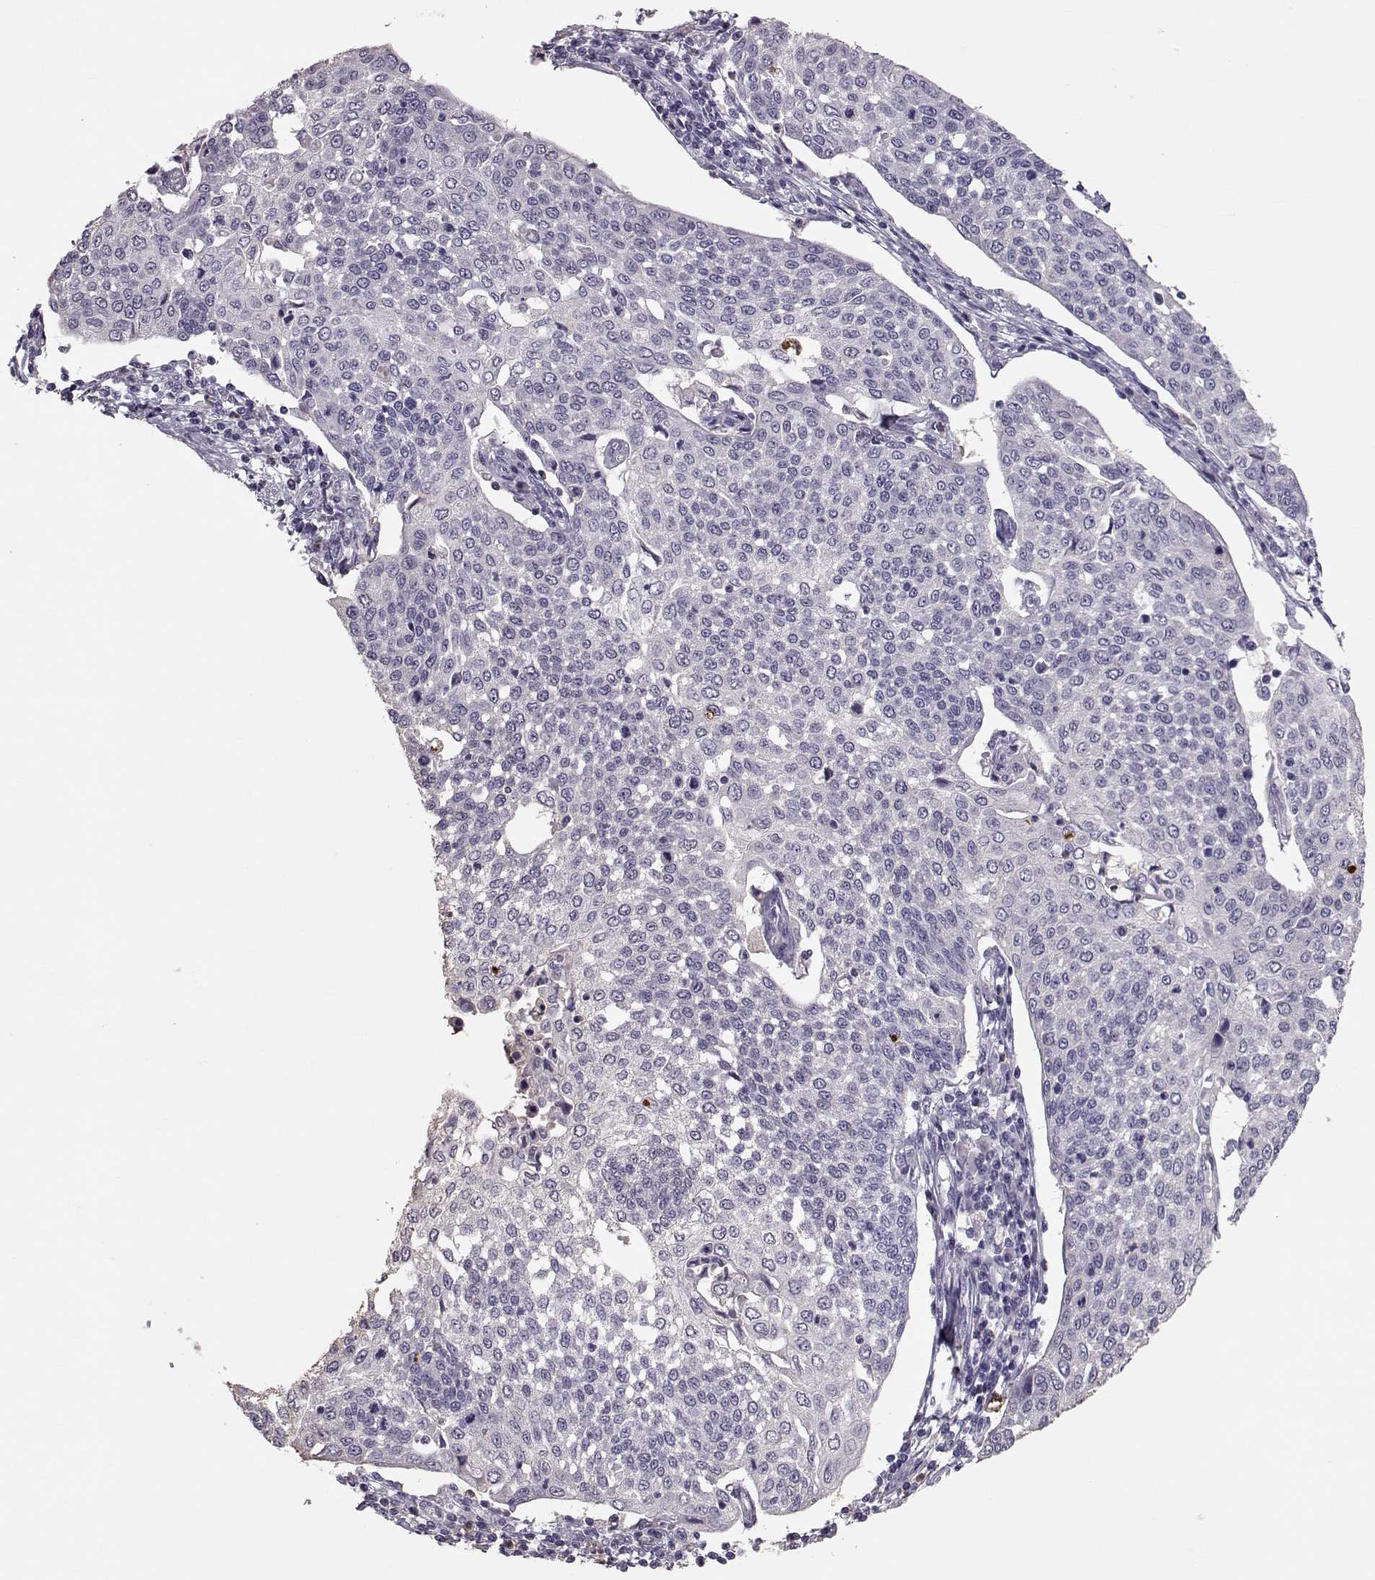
{"staining": {"intensity": "negative", "quantity": "none", "location": "none"}, "tissue": "cervical cancer", "cell_type": "Tumor cells", "image_type": "cancer", "snomed": [{"axis": "morphology", "description": "Squamous cell carcinoma, NOS"}, {"axis": "topography", "description": "Cervix"}], "caption": "An immunohistochemistry photomicrograph of cervical squamous cell carcinoma is shown. There is no staining in tumor cells of cervical squamous cell carcinoma.", "gene": "POU1F1", "patient": {"sex": "female", "age": 34}}